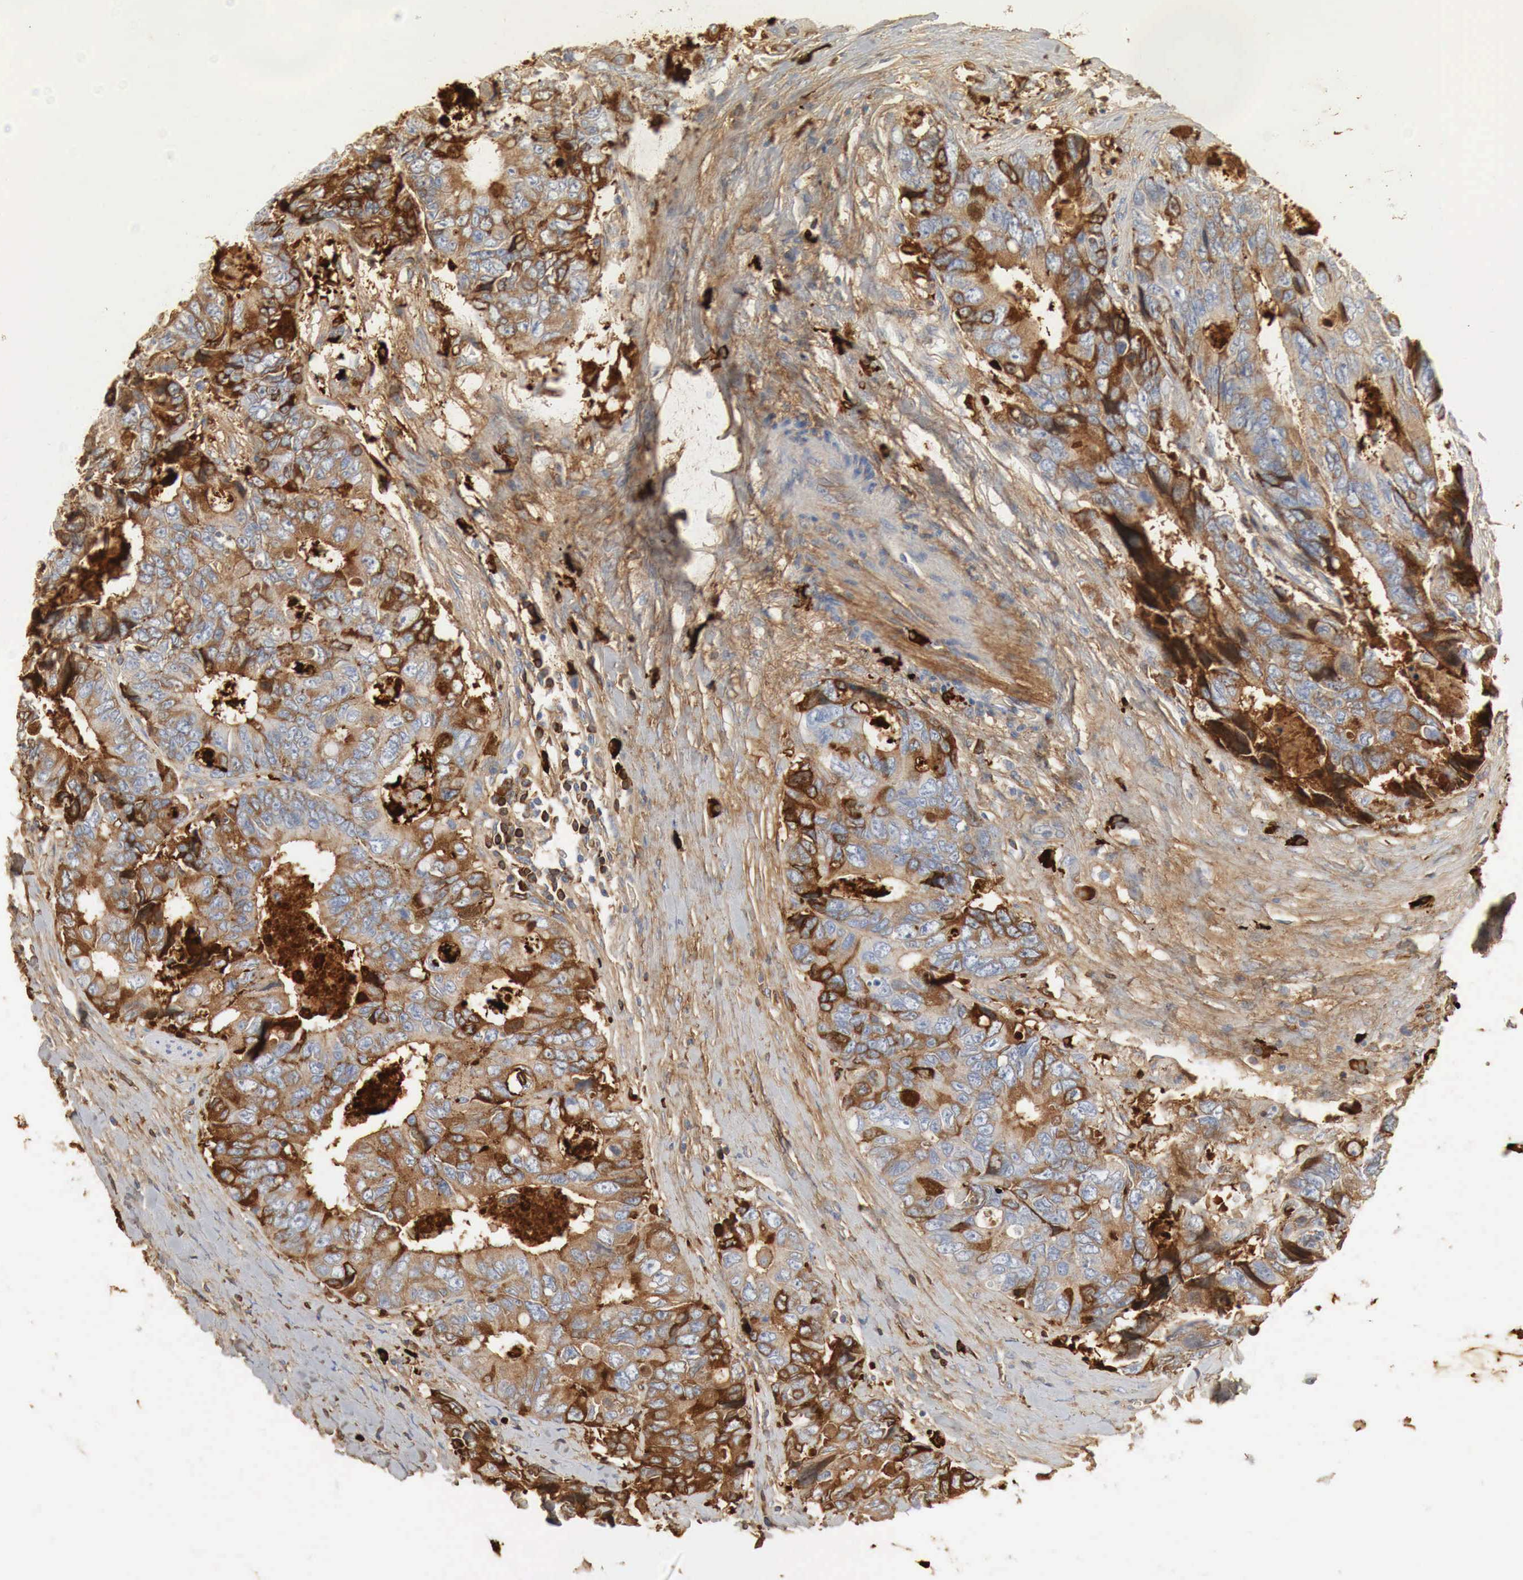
{"staining": {"intensity": "strong", "quantity": "25%-75%", "location": "cytoplasmic/membranous"}, "tissue": "colorectal cancer", "cell_type": "Tumor cells", "image_type": "cancer", "snomed": [{"axis": "morphology", "description": "Adenocarcinoma, NOS"}, {"axis": "topography", "description": "Rectum"}], "caption": "Approximately 25%-75% of tumor cells in colorectal adenocarcinoma show strong cytoplasmic/membranous protein expression as visualized by brown immunohistochemical staining.", "gene": "IGLC3", "patient": {"sex": "female", "age": 67}}